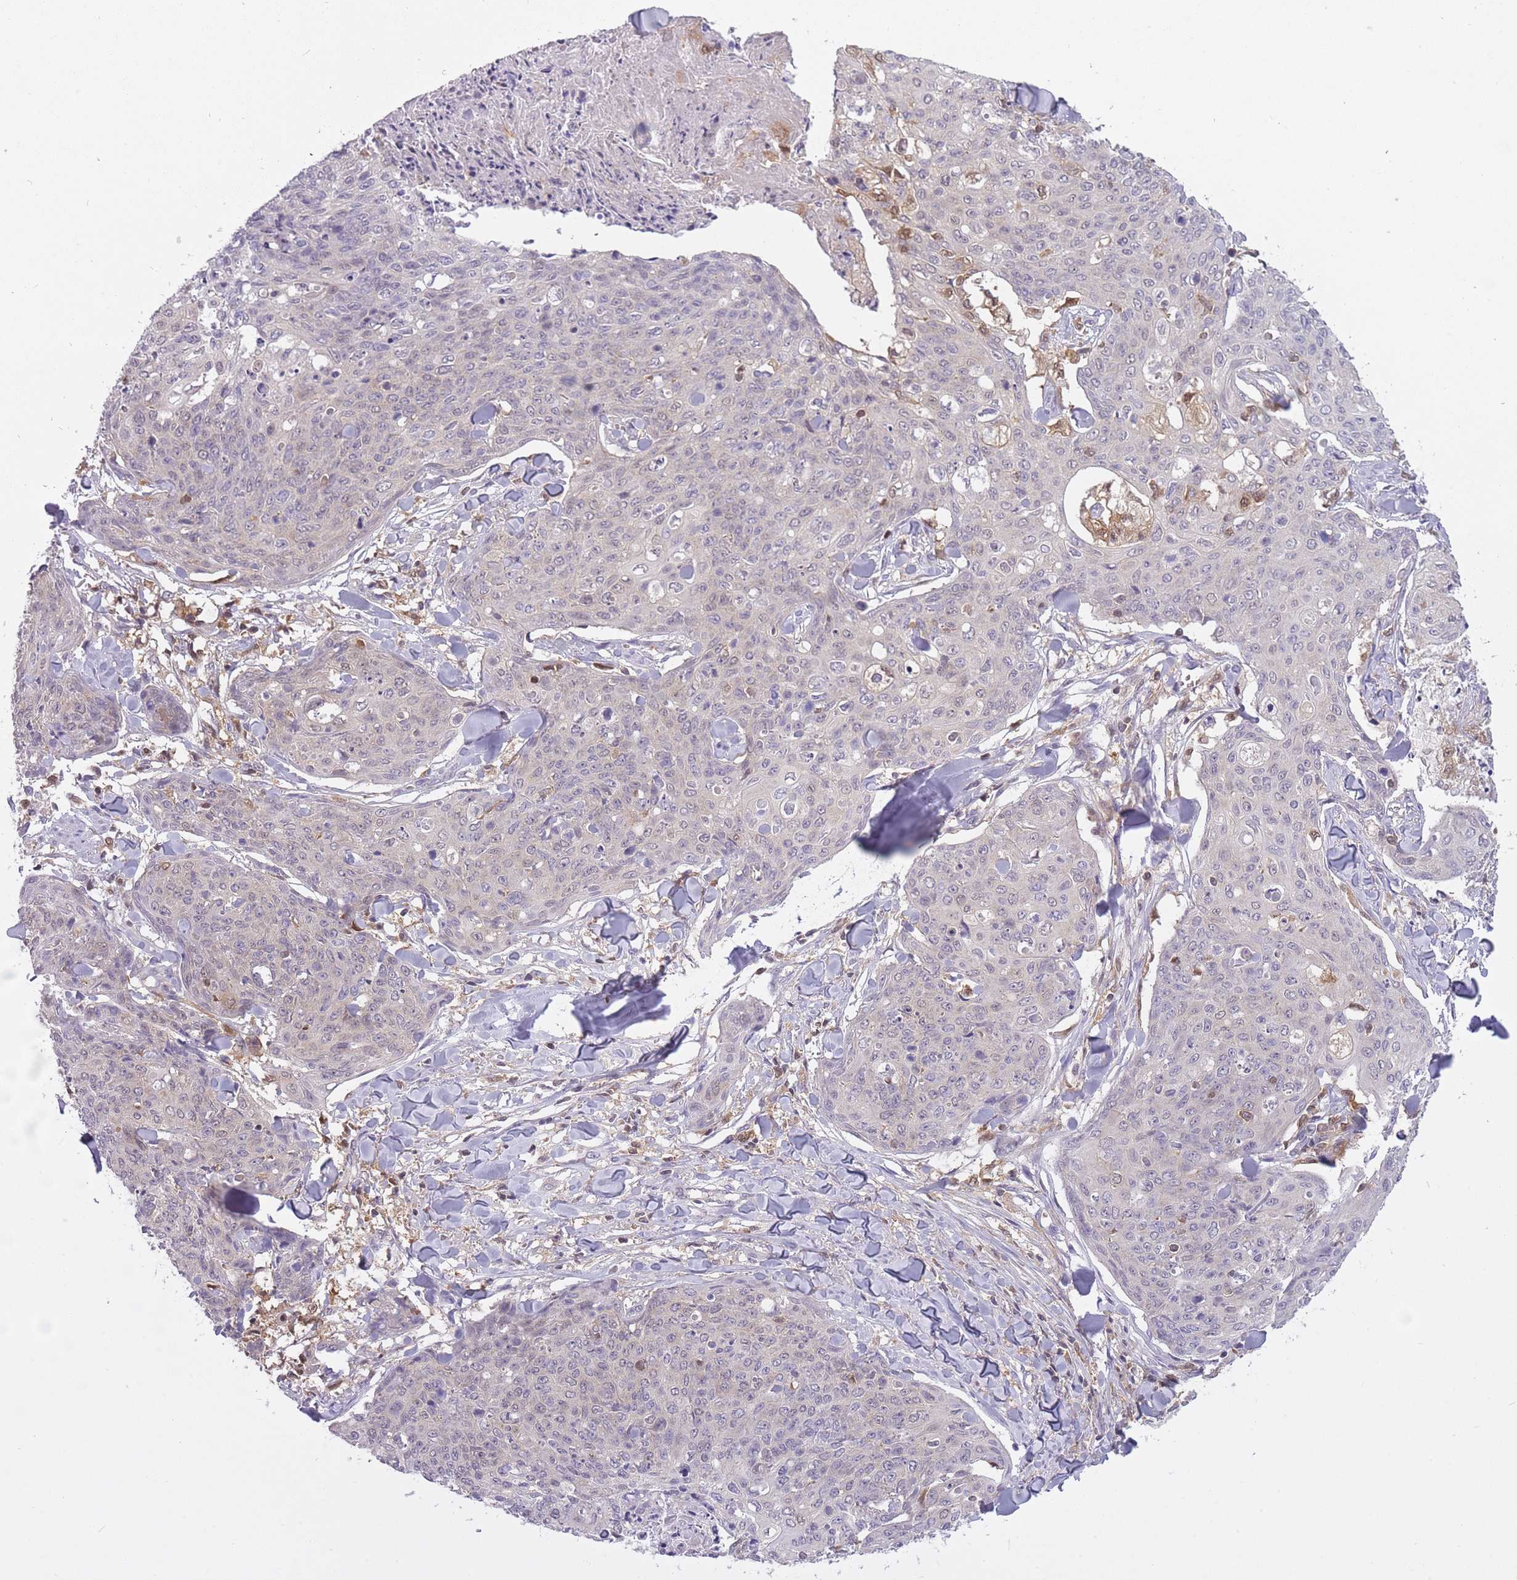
{"staining": {"intensity": "negative", "quantity": "none", "location": "none"}, "tissue": "skin cancer", "cell_type": "Tumor cells", "image_type": "cancer", "snomed": [{"axis": "morphology", "description": "Squamous cell carcinoma, NOS"}, {"axis": "topography", "description": "Skin"}, {"axis": "topography", "description": "Vulva"}], "caption": "DAB immunohistochemical staining of squamous cell carcinoma (skin) reveals no significant expression in tumor cells. (DAB immunohistochemistry, high magnification).", "gene": "CXorf38", "patient": {"sex": "female", "age": 85}}